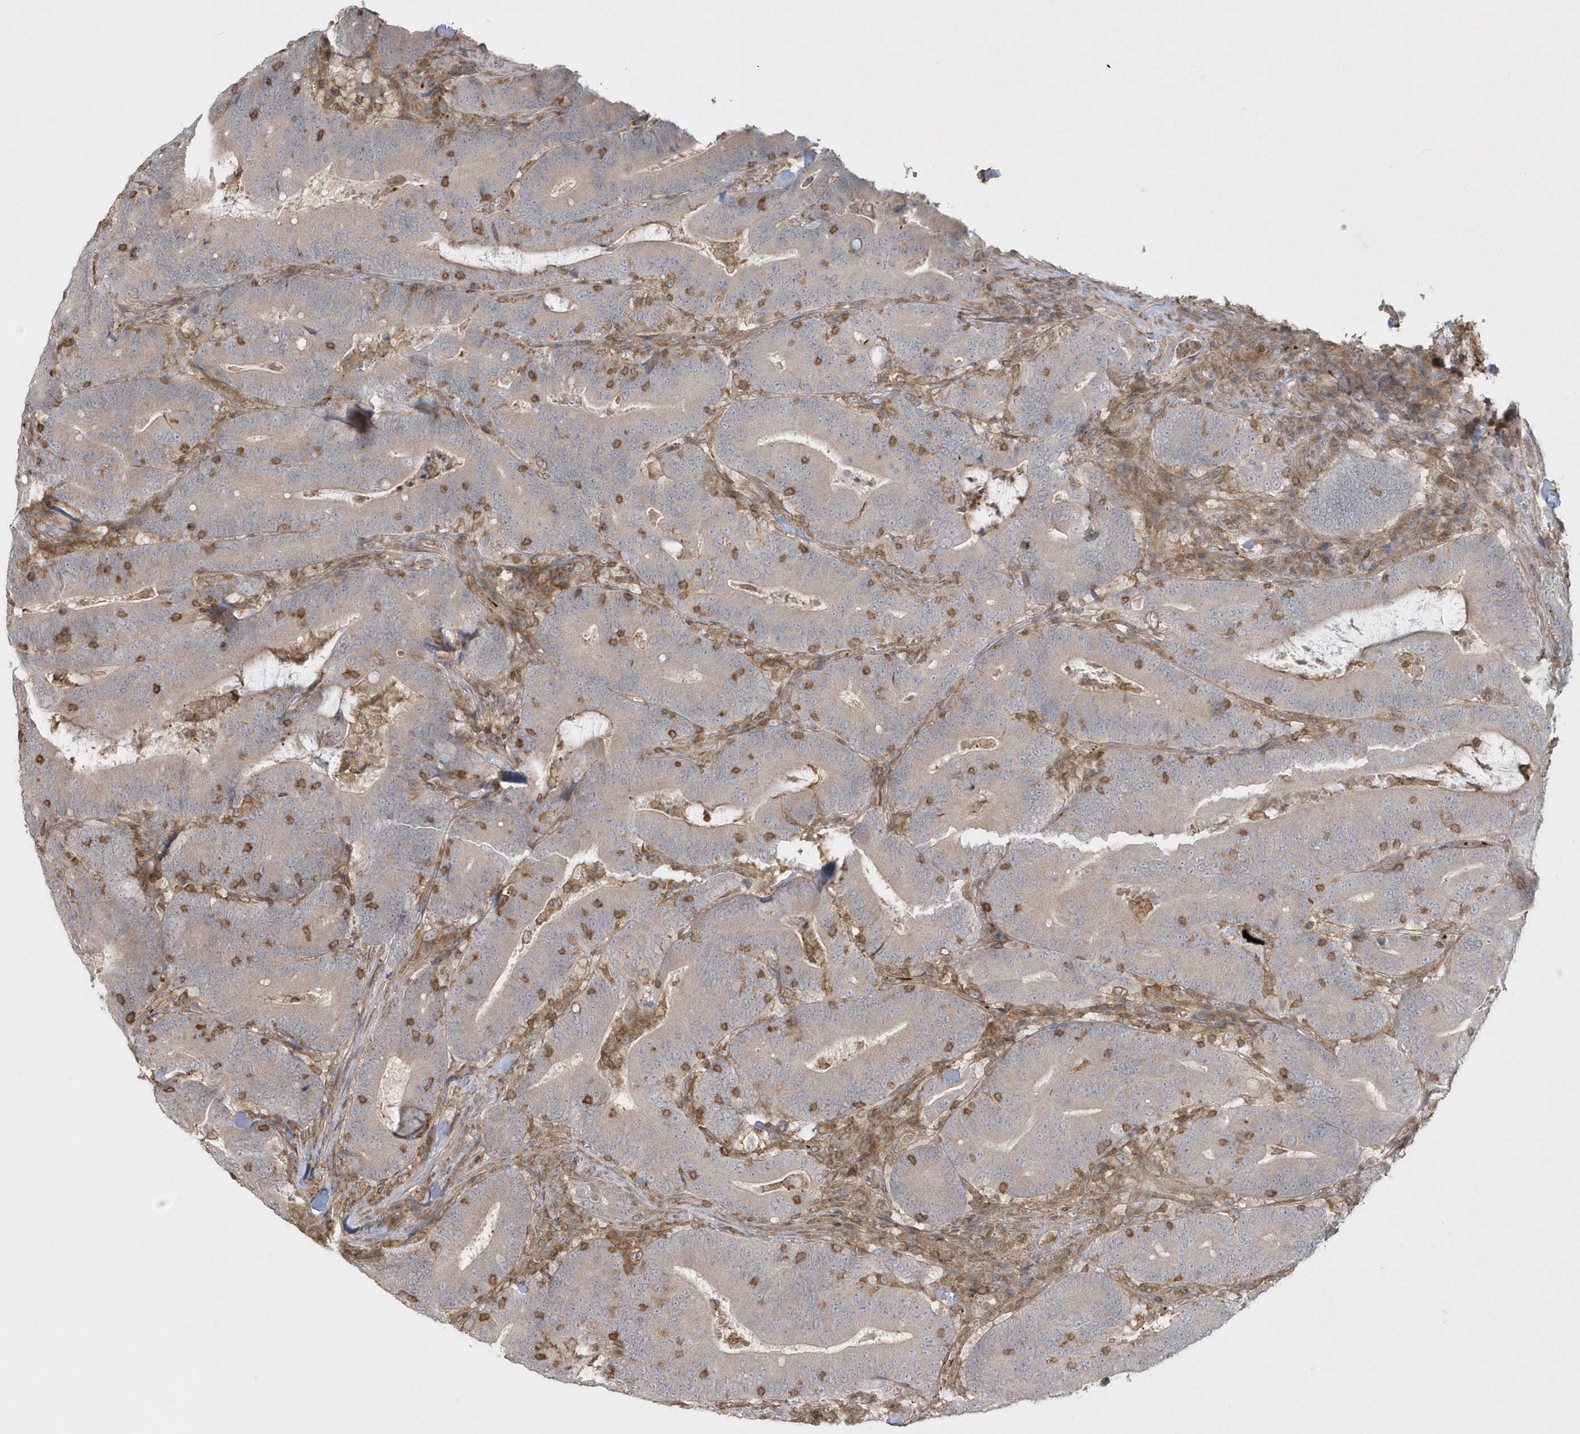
{"staining": {"intensity": "weak", "quantity": ">75%", "location": "cytoplasmic/membranous"}, "tissue": "colorectal cancer", "cell_type": "Tumor cells", "image_type": "cancer", "snomed": [{"axis": "morphology", "description": "Adenocarcinoma, NOS"}, {"axis": "topography", "description": "Colon"}], "caption": "Immunohistochemical staining of human colorectal cancer exhibits weak cytoplasmic/membranous protein positivity in approximately >75% of tumor cells.", "gene": "BSN", "patient": {"sex": "female", "age": 66}}